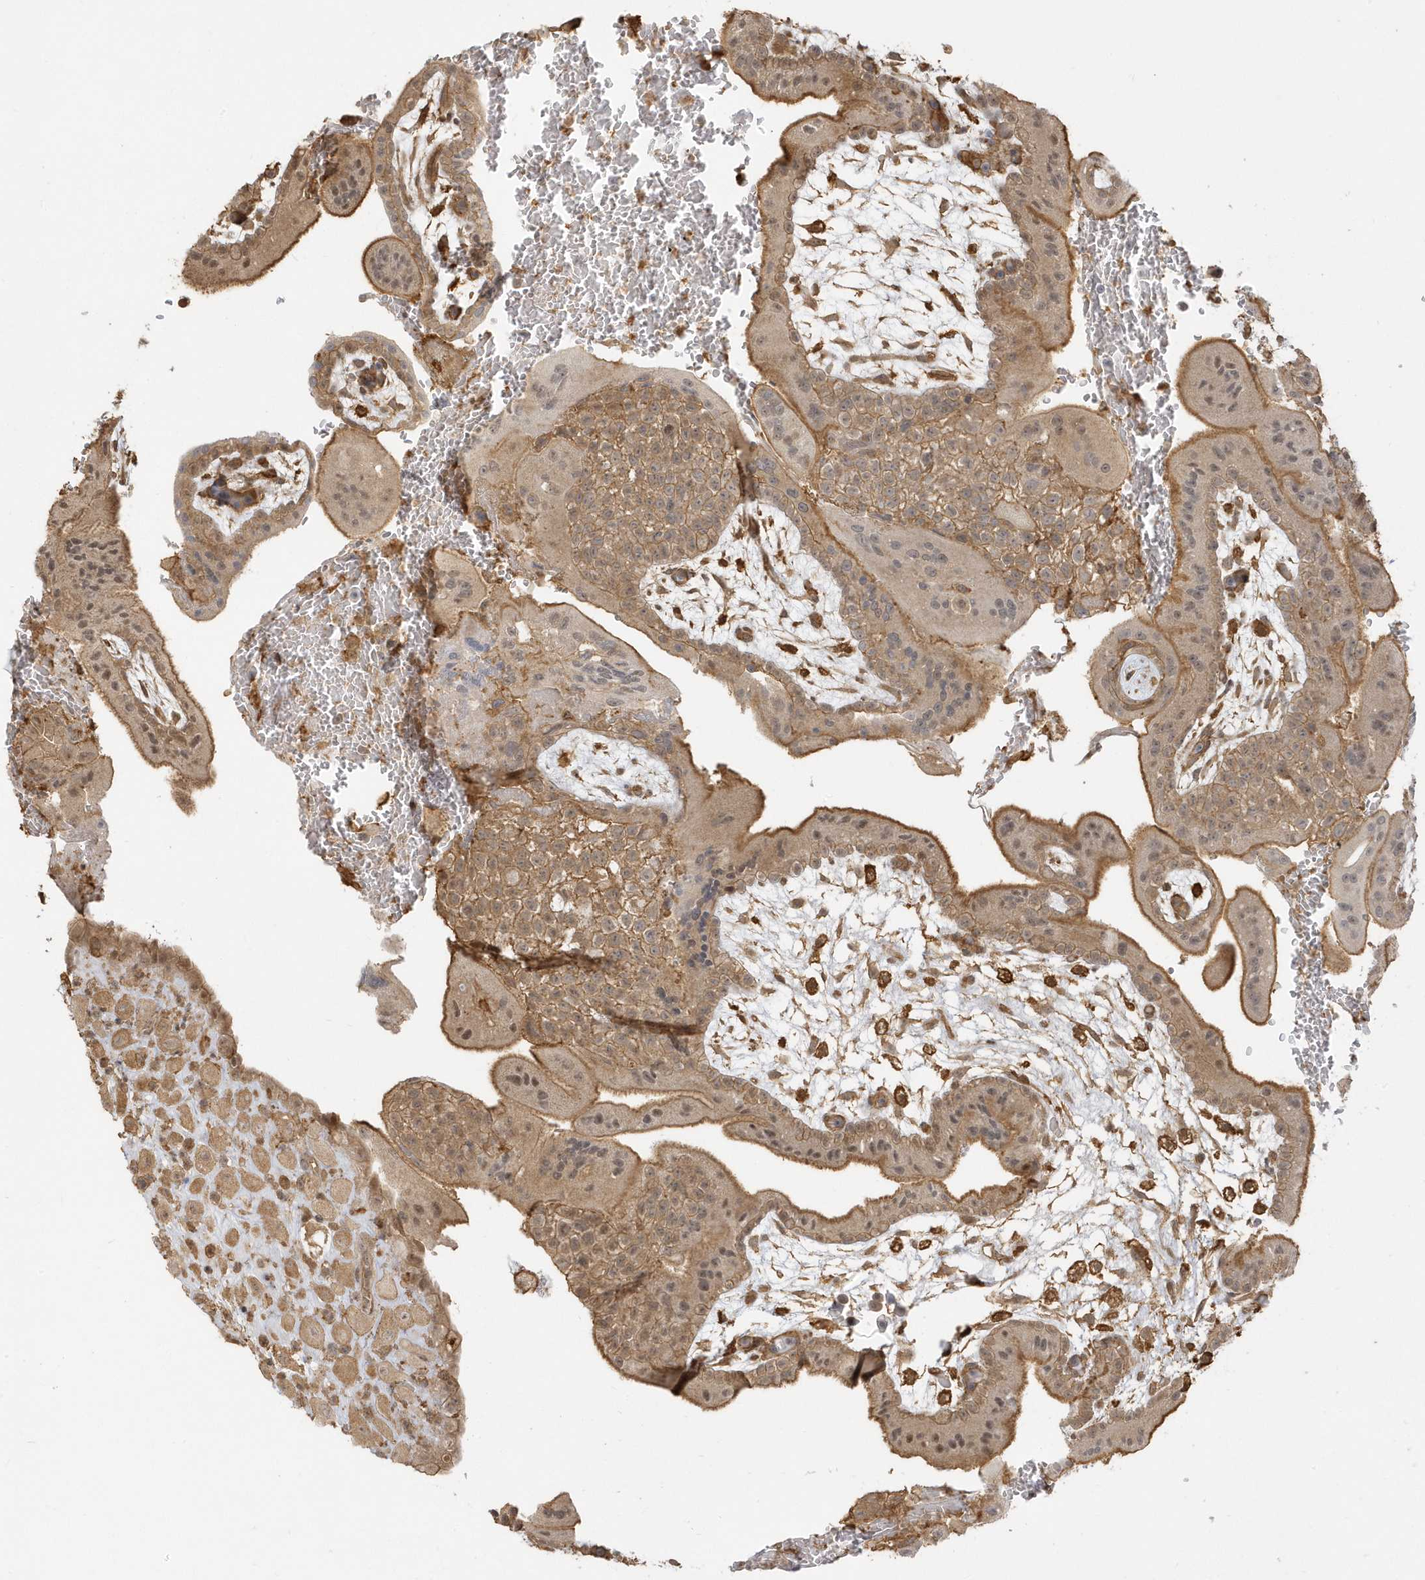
{"staining": {"intensity": "moderate", "quantity": ">75%", "location": "cytoplasmic/membranous,nuclear"}, "tissue": "placenta", "cell_type": "Decidual cells", "image_type": "normal", "snomed": [{"axis": "morphology", "description": "Normal tissue, NOS"}, {"axis": "topography", "description": "Placenta"}], "caption": "IHC photomicrograph of normal human placenta stained for a protein (brown), which exhibits medium levels of moderate cytoplasmic/membranous,nuclear positivity in about >75% of decidual cells.", "gene": "ZBTB8A", "patient": {"sex": "female", "age": 35}}